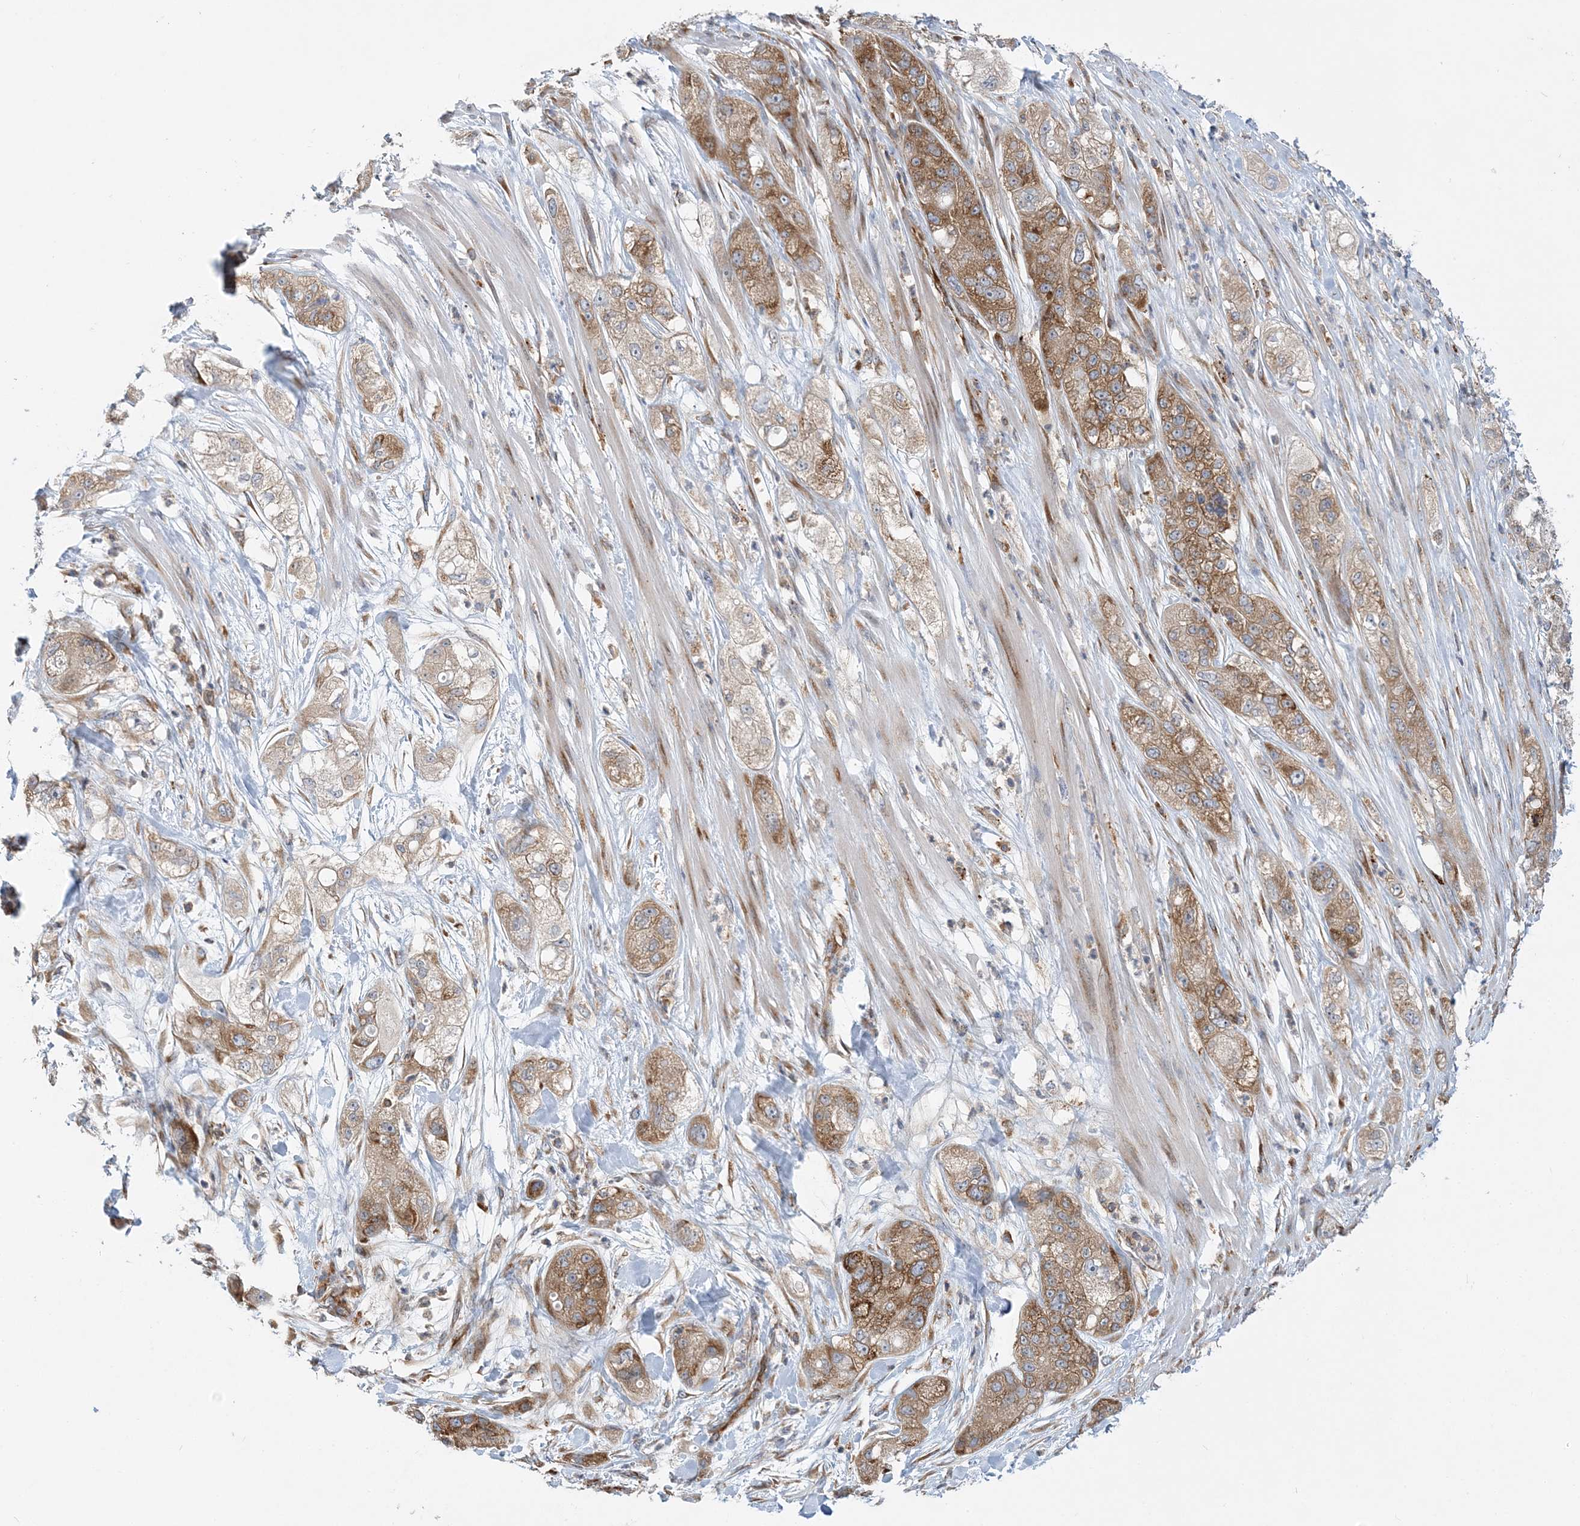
{"staining": {"intensity": "moderate", "quantity": ">75%", "location": "cytoplasmic/membranous"}, "tissue": "pancreatic cancer", "cell_type": "Tumor cells", "image_type": "cancer", "snomed": [{"axis": "morphology", "description": "Adenocarcinoma, NOS"}, {"axis": "topography", "description": "Pancreas"}], "caption": "Immunohistochemistry (IHC) (DAB) staining of pancreatic cancer exhibits moderate cytoplasmic/membranous protein staining in about >75% of tumor cells. Nuclei are stained in blue.", "gene": "LARP4B", "patient": {"sex": "female", "age": 78}}